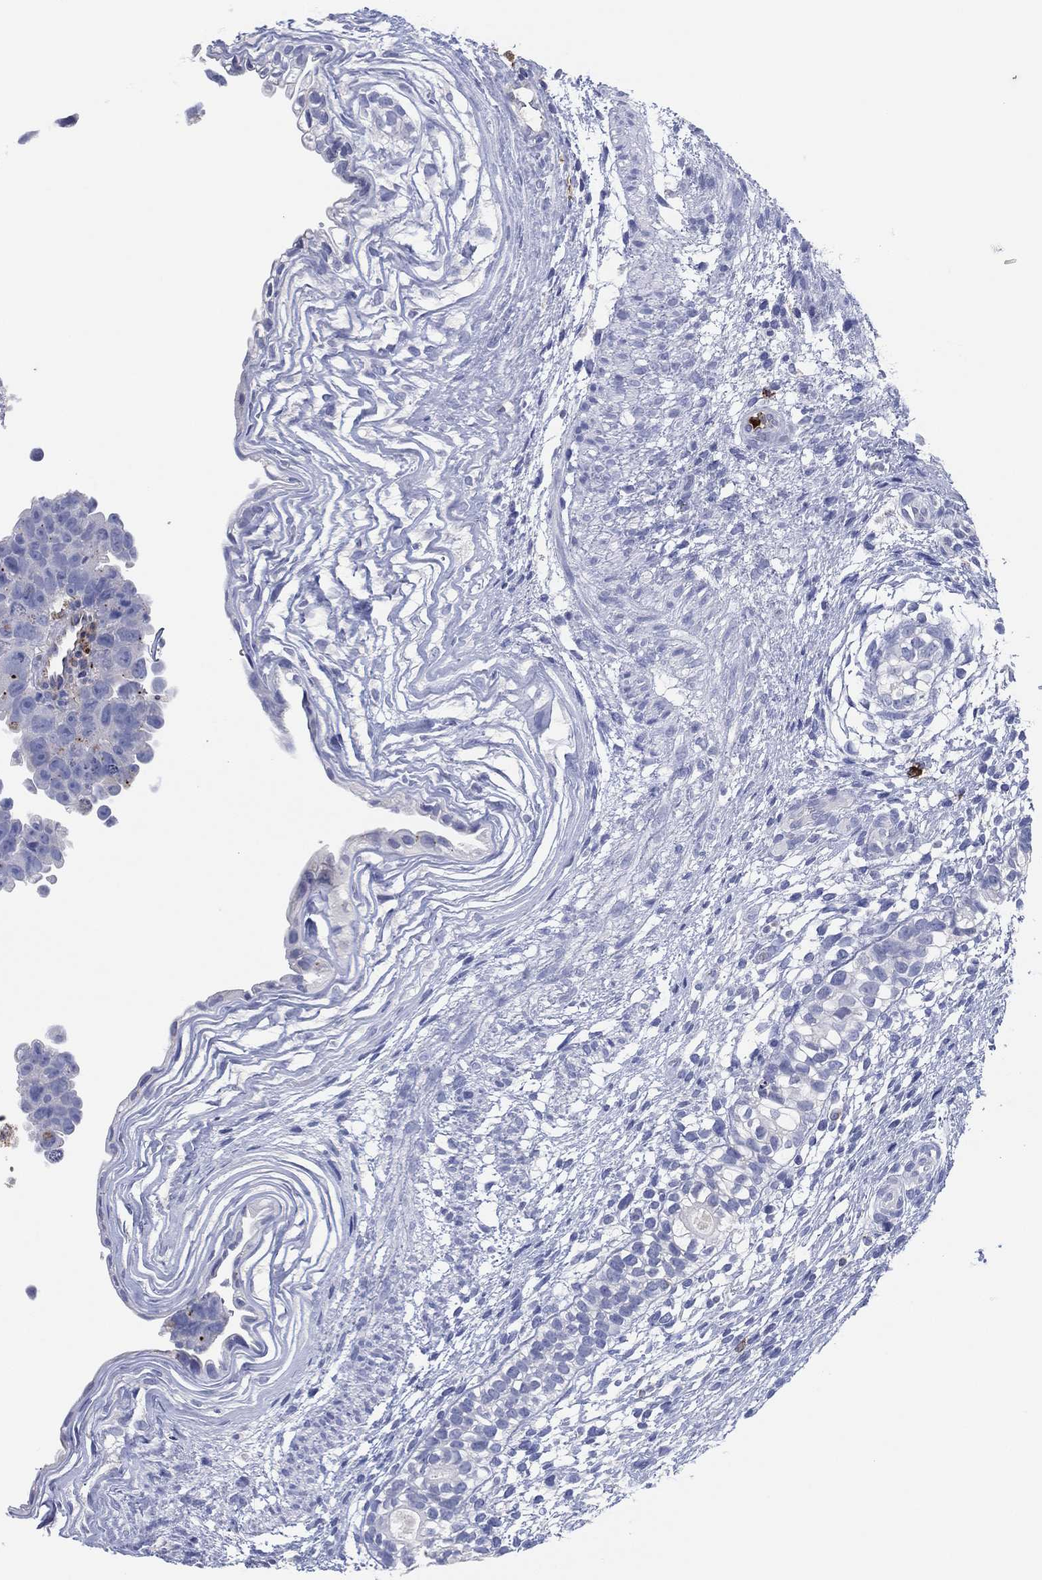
{"staining": {"intensity": "negative", "quantity": "none", "location": "none"}, "tissue": "testis cancer", "cell_type": "Tumor cells", "image_type": "cancer", "snomed": [{"axis": "morphology", "description": "Normal tissue, NOS"}, {"axis": "morphology", "description": "Carcinoma, Embryonal, NOS"}, {"axis": "topography", "description": "Testis"}, {"axis": "topography", "description": "Epididymis"}], "caption": "Testis cancer (embryonal carcinoma) was stained to show a protein in brown. There is no significant positivity in tumor cells. (DAB immunohistochemistry with hematoxylin counter stain).", "gene": "PLAC8", "patient": {"sex": "male", "age": 24}}